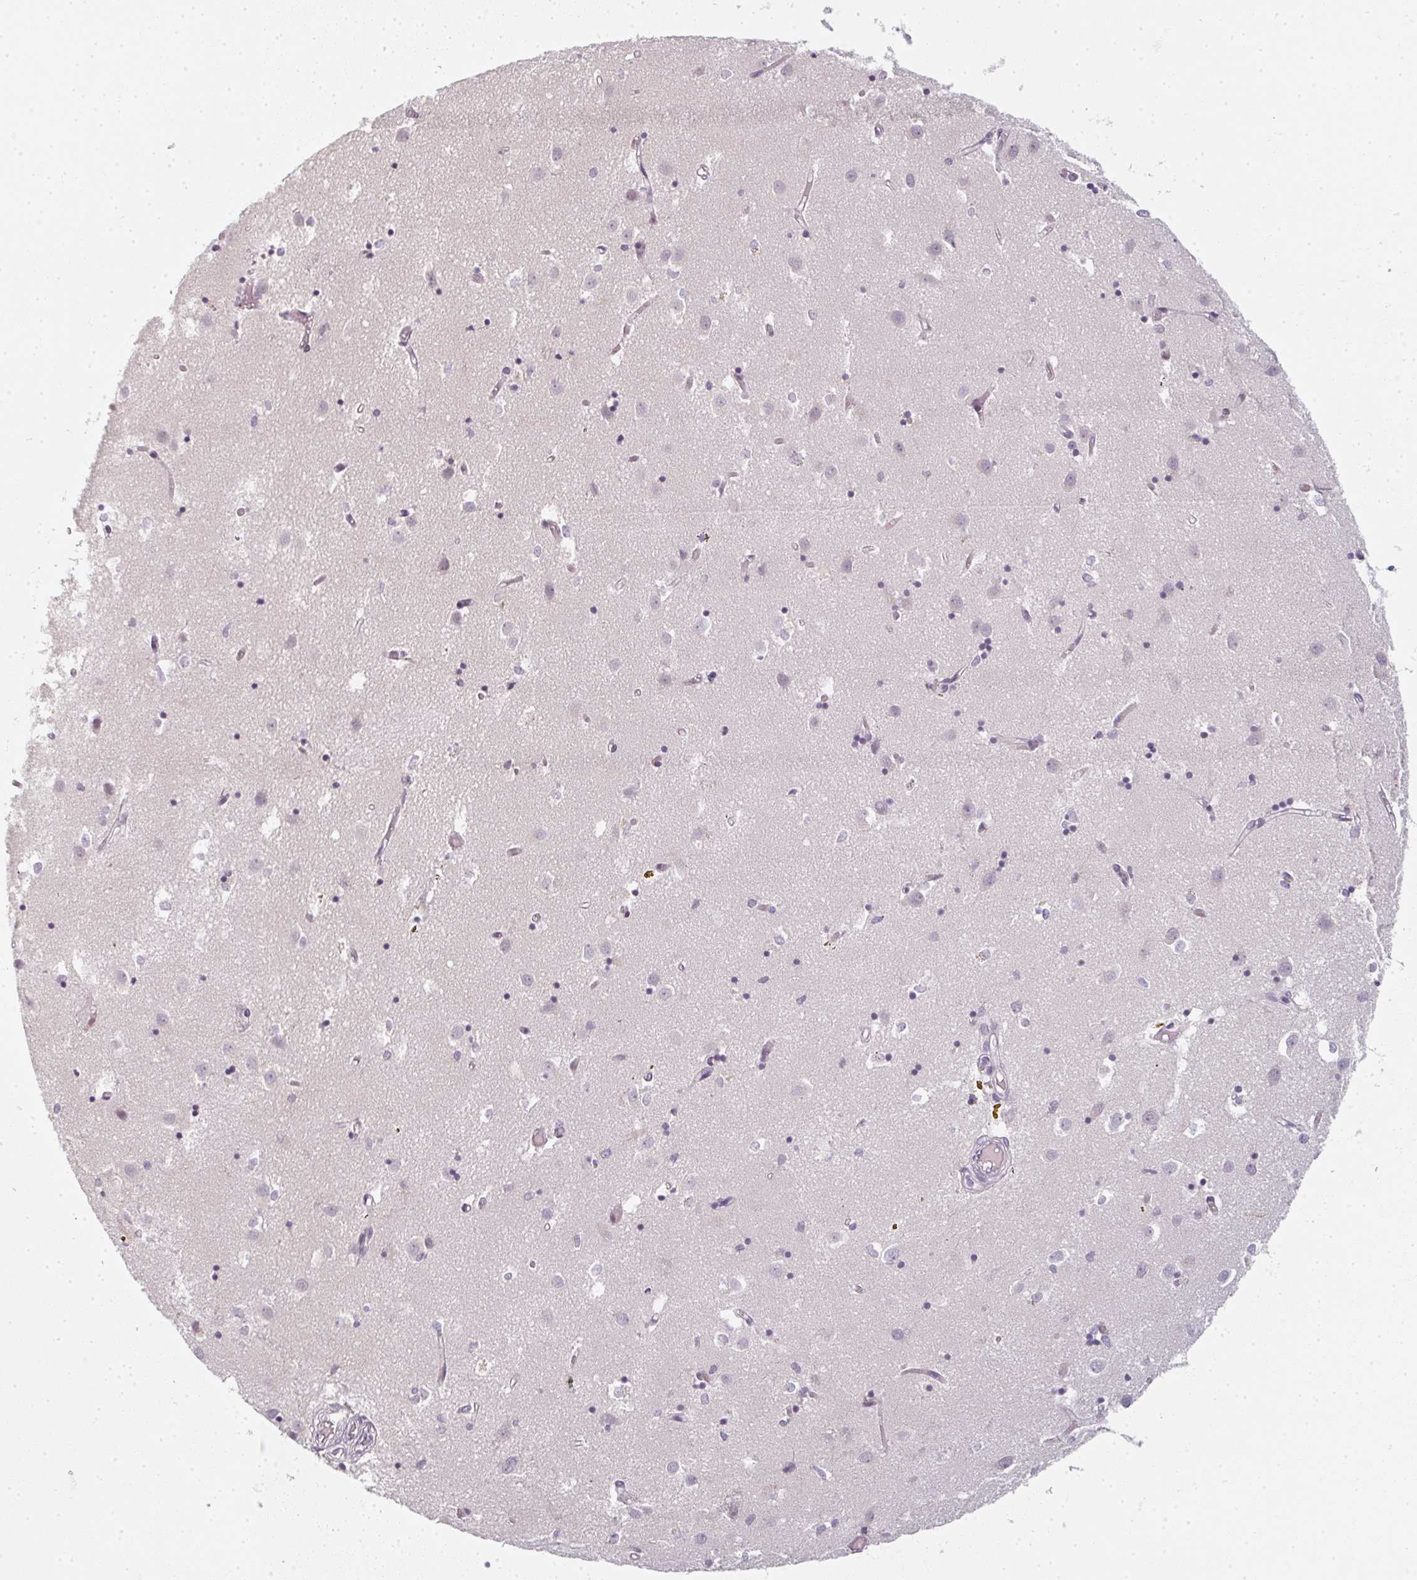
{"staining": {"intensity": "negative", "quantity": "none", "location": "none"}, "tissue": "caudate", "cell_type": "Glial cells", "image_type": "normal", "snomed": [{"axis": "morphology", "description": "Normal tissue, NOS"}, {"axis": "topography", "description": "Lateral ventricle wall"}], "caption": "This is a micrograph of immunohistochemistry staining of normal caudate, which shows no positivity in glial cells.", "gene": "RBBP6", "patient": {"sex": "male", "age": 70}}